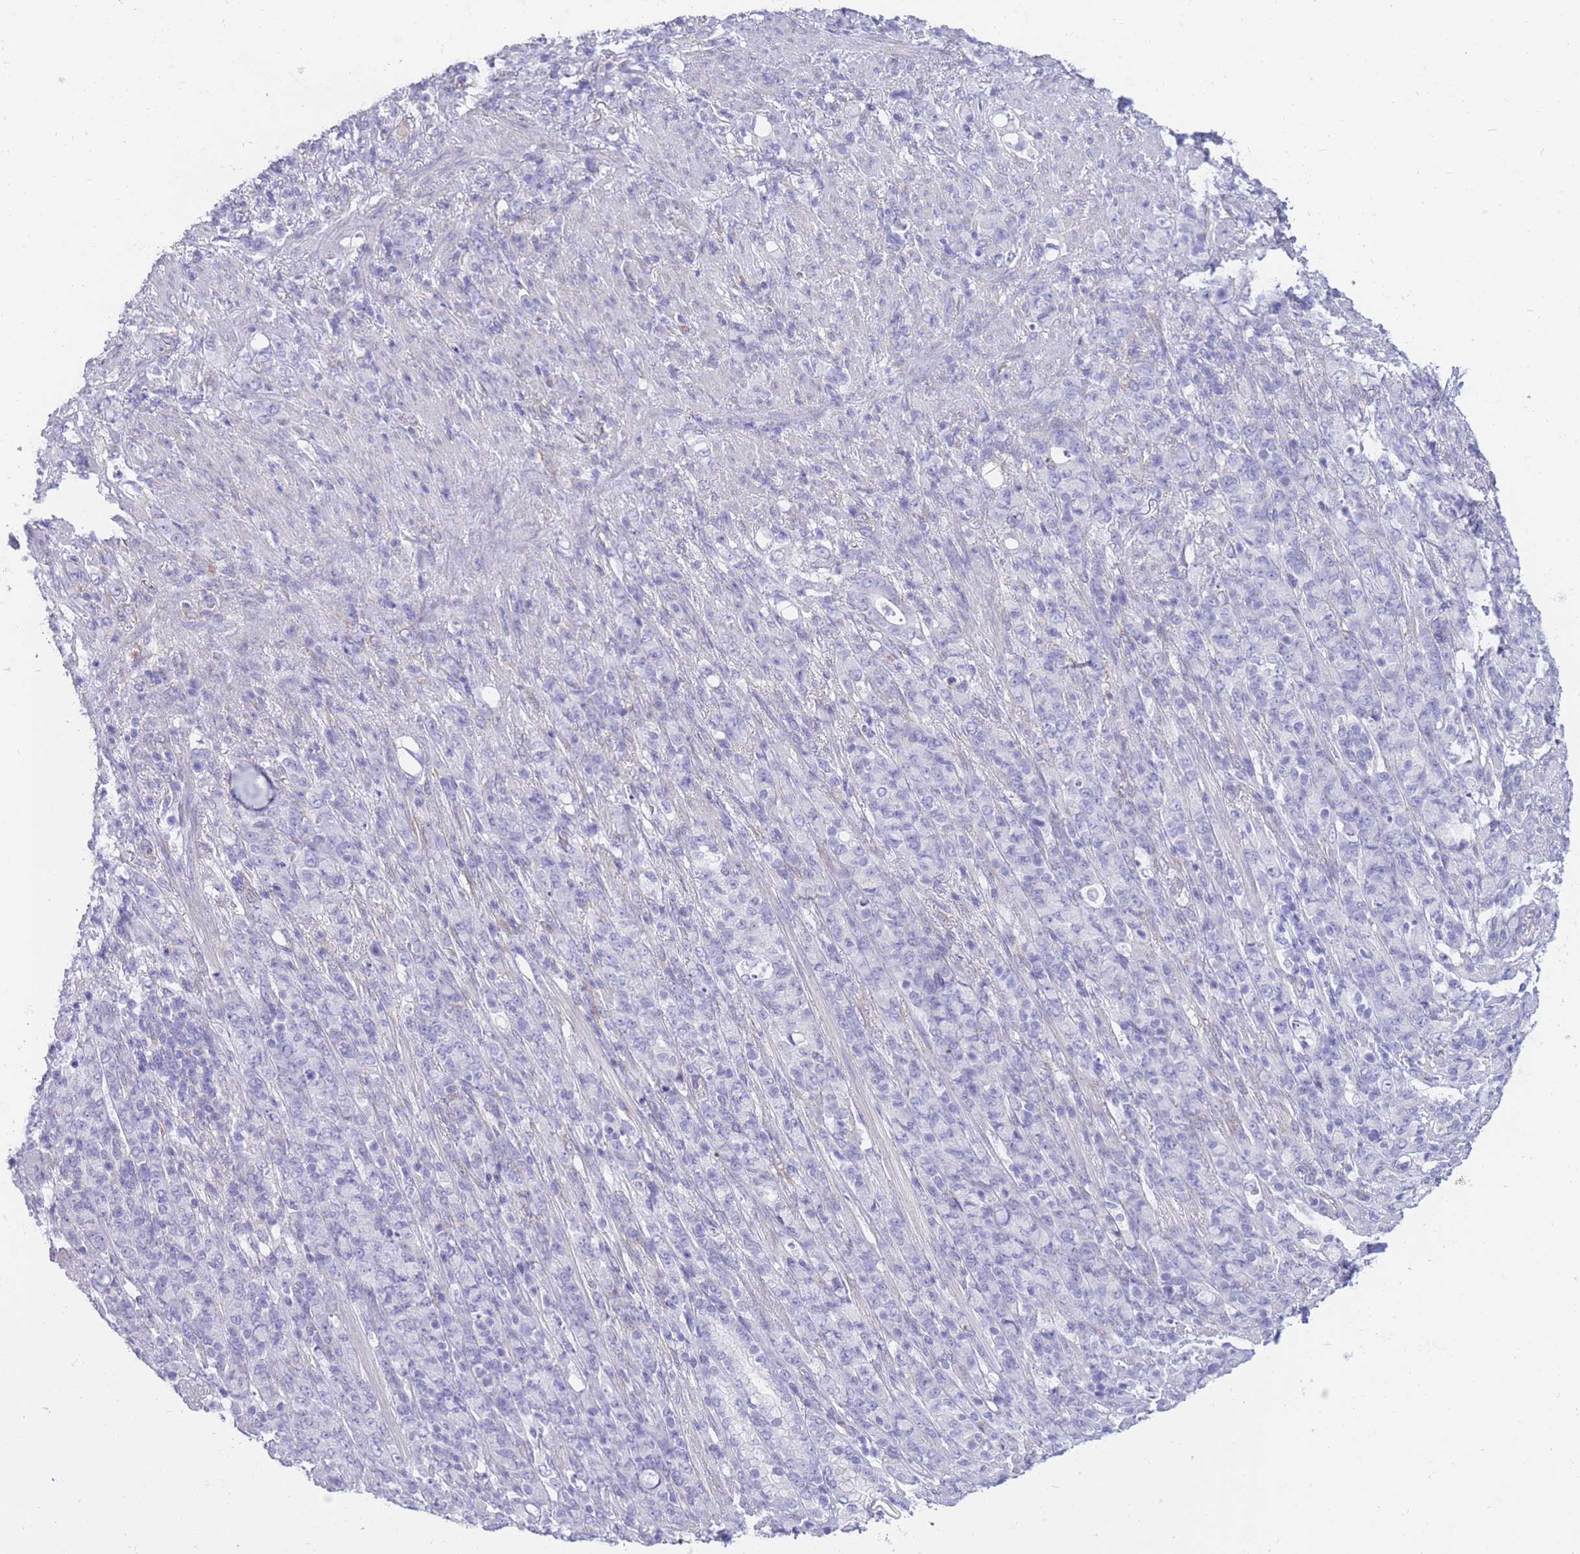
{"staining": {"intensity": "negative", "quantity": "none", "location": "none"}, "tissue": "stomach cancer", "cell_type": "Tumor cells", "image_type": "cancer", "snomed": [{"axis": "morphology", "description": "Adenocarcinoma, NOS"}, {"axis": "topography", "description": "Stomach"}], "caption": "A photomicrograph of stomach adenocarcinoma stained for a protein reveals no brown staining in tumor cells.", "gene": "MTSS2", "patient": {"sex": "female", "age": 79}}